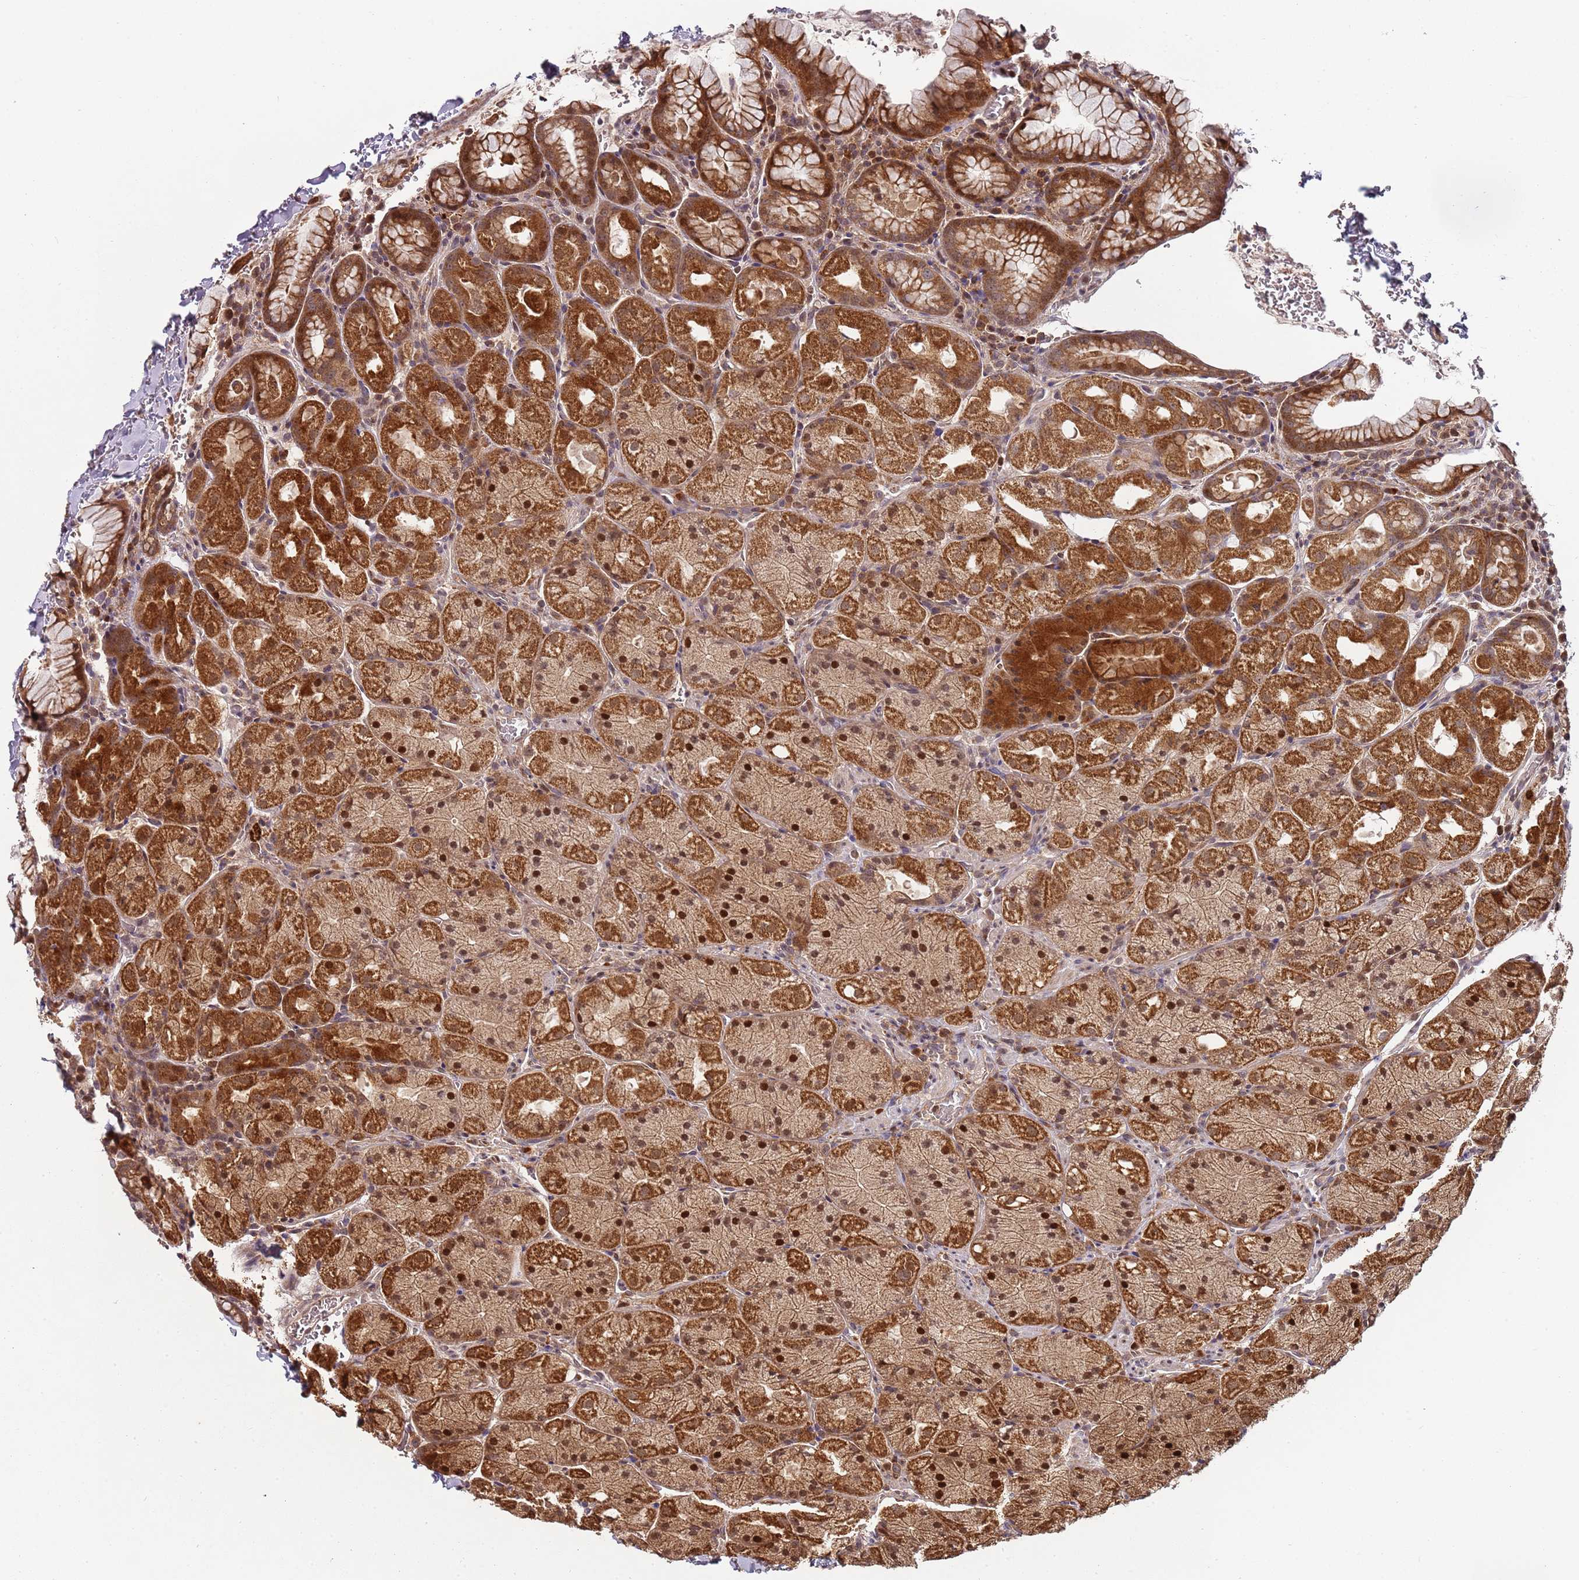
{"staining": {"intensity": "strong", "quantity": "25%-75%", "location": "cytoplasmic/membranous,nuclear"}, "tissue": "stomach", "cell_type": "Glandular cells", "image_type": "normal", "snomed": [{"axis": "morphology", "description": "Normal tissue, NOS"}, {"axis": "topography", "description": "Stomach, upper"}, {"axis": "topography", "description": "Stomach, lower"}], "caption": "This photomicrograph reveals normal stomach stained with immunohistochemistry to label a protein in brown. The cytoplasmic/membranous,nuclear of glandular cells show strong positivity for the protein. Nuclei are counter-stained blue.", "gene": "EDC3", "patient": {"sex": "male", "age": 80}}